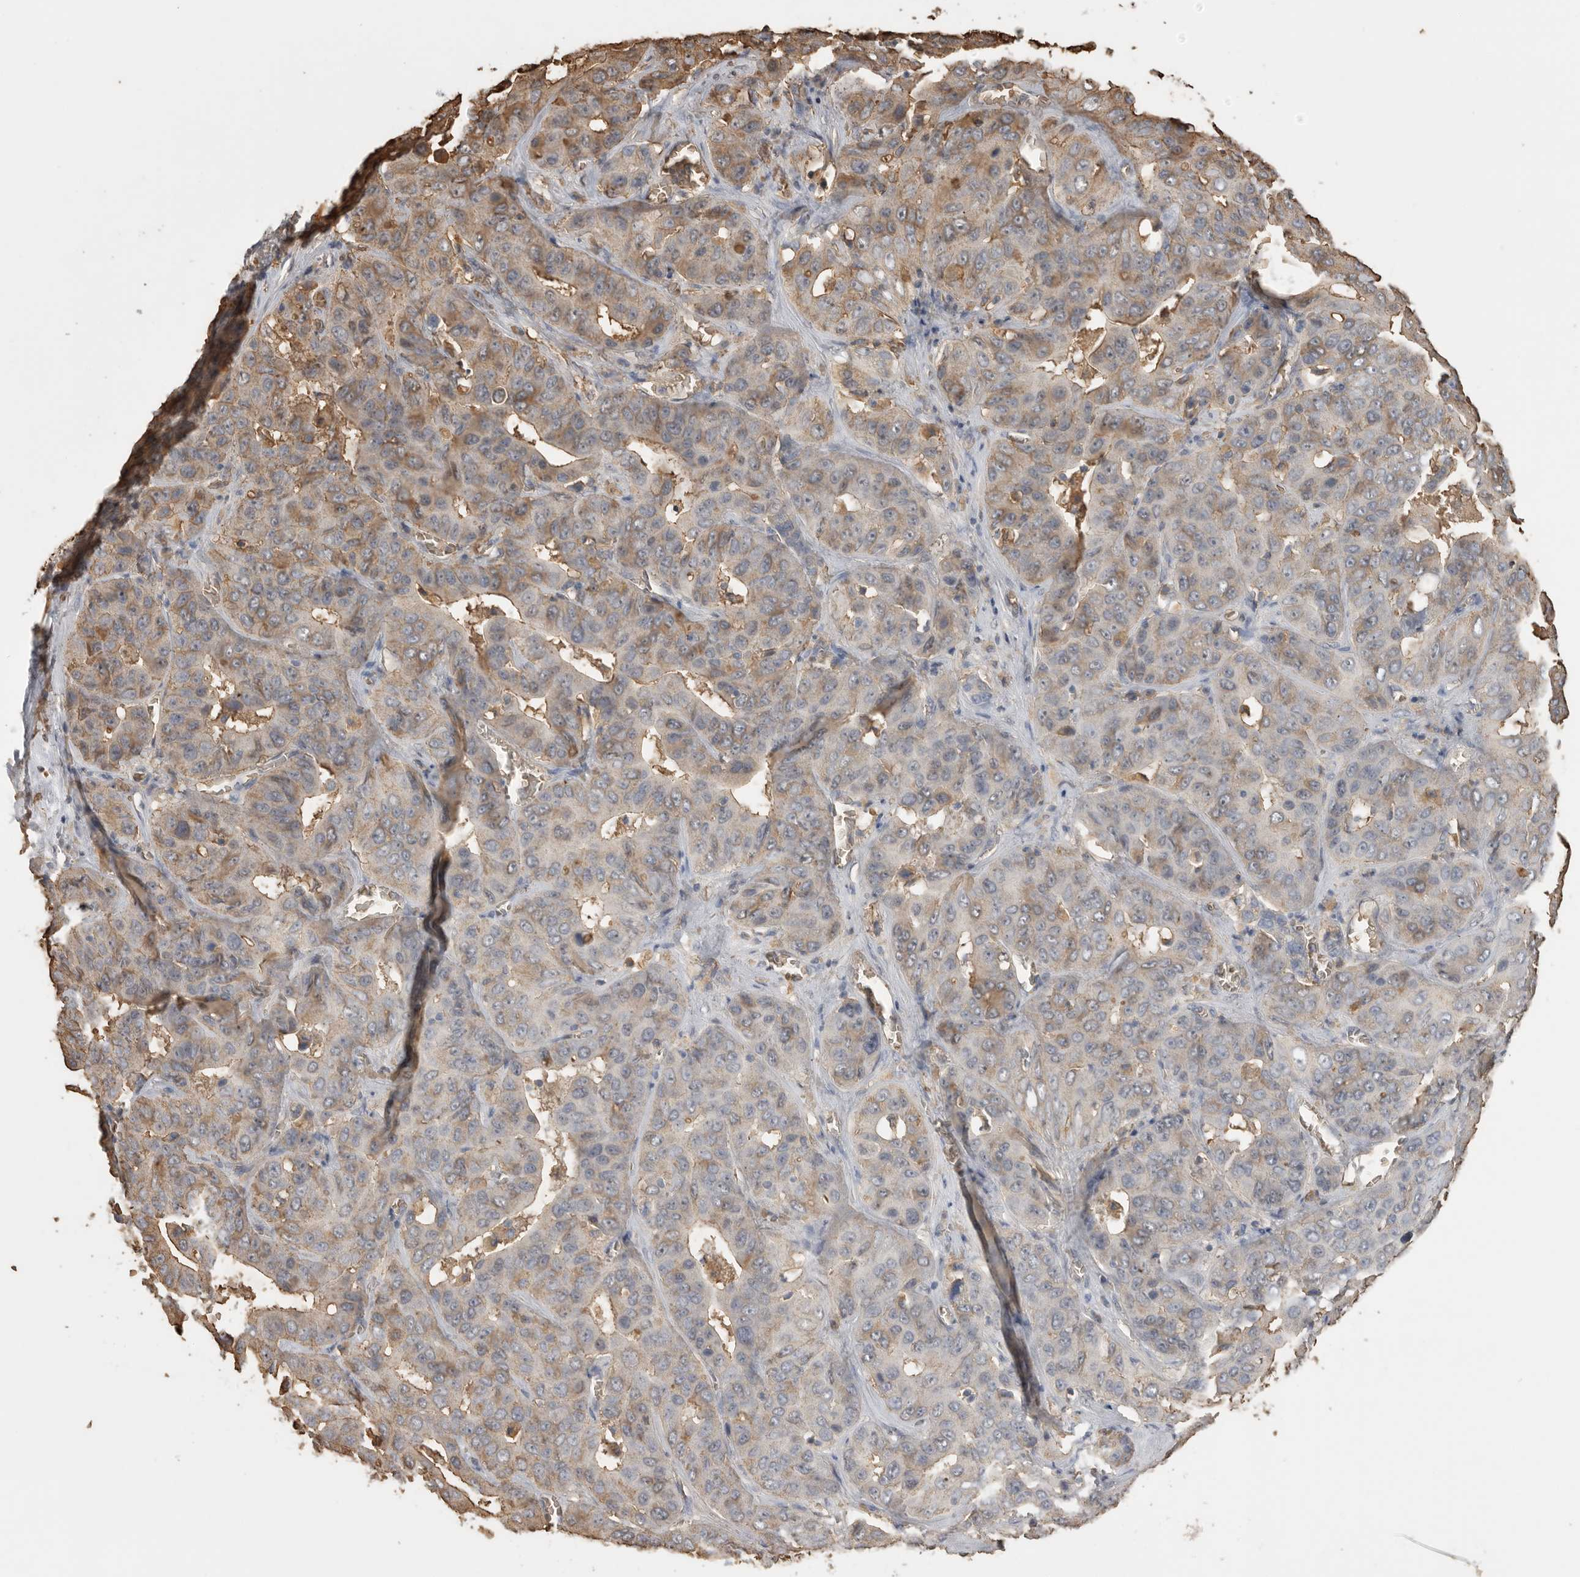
{"staining": {"intensity": "moderate", "quantity": "25%-75%", "location": "cytoplasmic/membranous"}, "tissue": "liver cancer", "cell_type": "Tumor cells", "image_type": "cancer", "snomed": [{"axis": "morphology", "description": "Cholangiocarcinoma"}, {"axis": "topography", "description": "Liver"}], "caption": "IHC image of neoplastic tissue: liver cancer stained using IHC exhibits medium levels of moderate protein expression localized specifically in the cytoplasmic/membranous of tumor cells, appearing as a cytoplasmic/membranous brown color.", "gene": "IL27", "patient": {"sex": "female", "age": 52}}